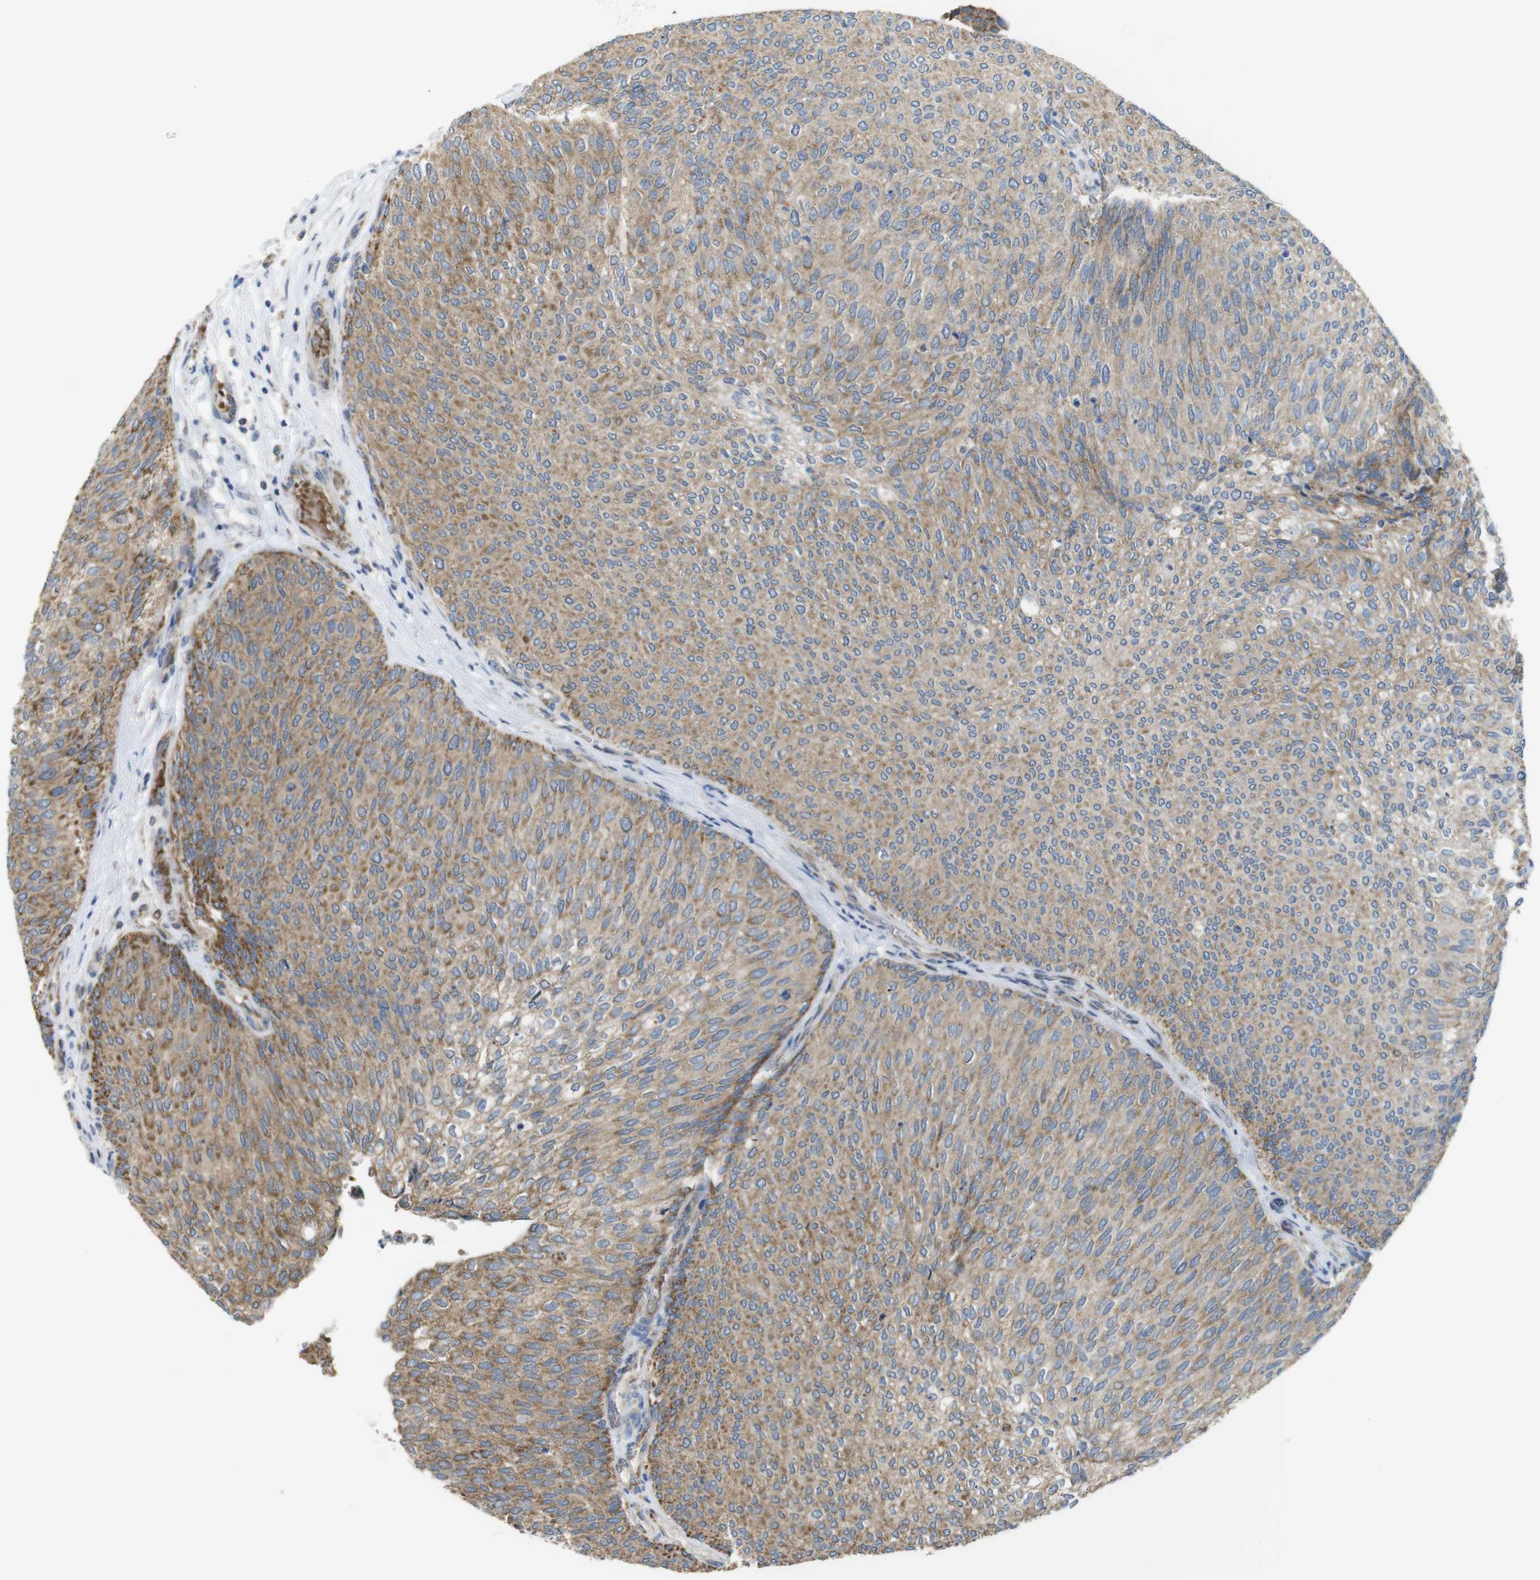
{"staining": {"intensity": "moderate", "quantity": ">75%", "location": "cytoplasmic/membranous"}, "tissue": "urothelial cancer", "cell_type": "Tumor cells", "image_type": "cancer", "snomed": [{"axis": "morphology", "description": "Urothelial carcinoma, Low grade"}, {"axis": "topography", "description": "Urinary bladder"}], "caption": "About >75% of tumor cells in human urothelial cancer display moderate cytoplasmic/membranous protein expression as visualized by brown immunohistochemical staining.", "gene": "MARCHF1", "patient": {"sex": "female", "age": 79}}